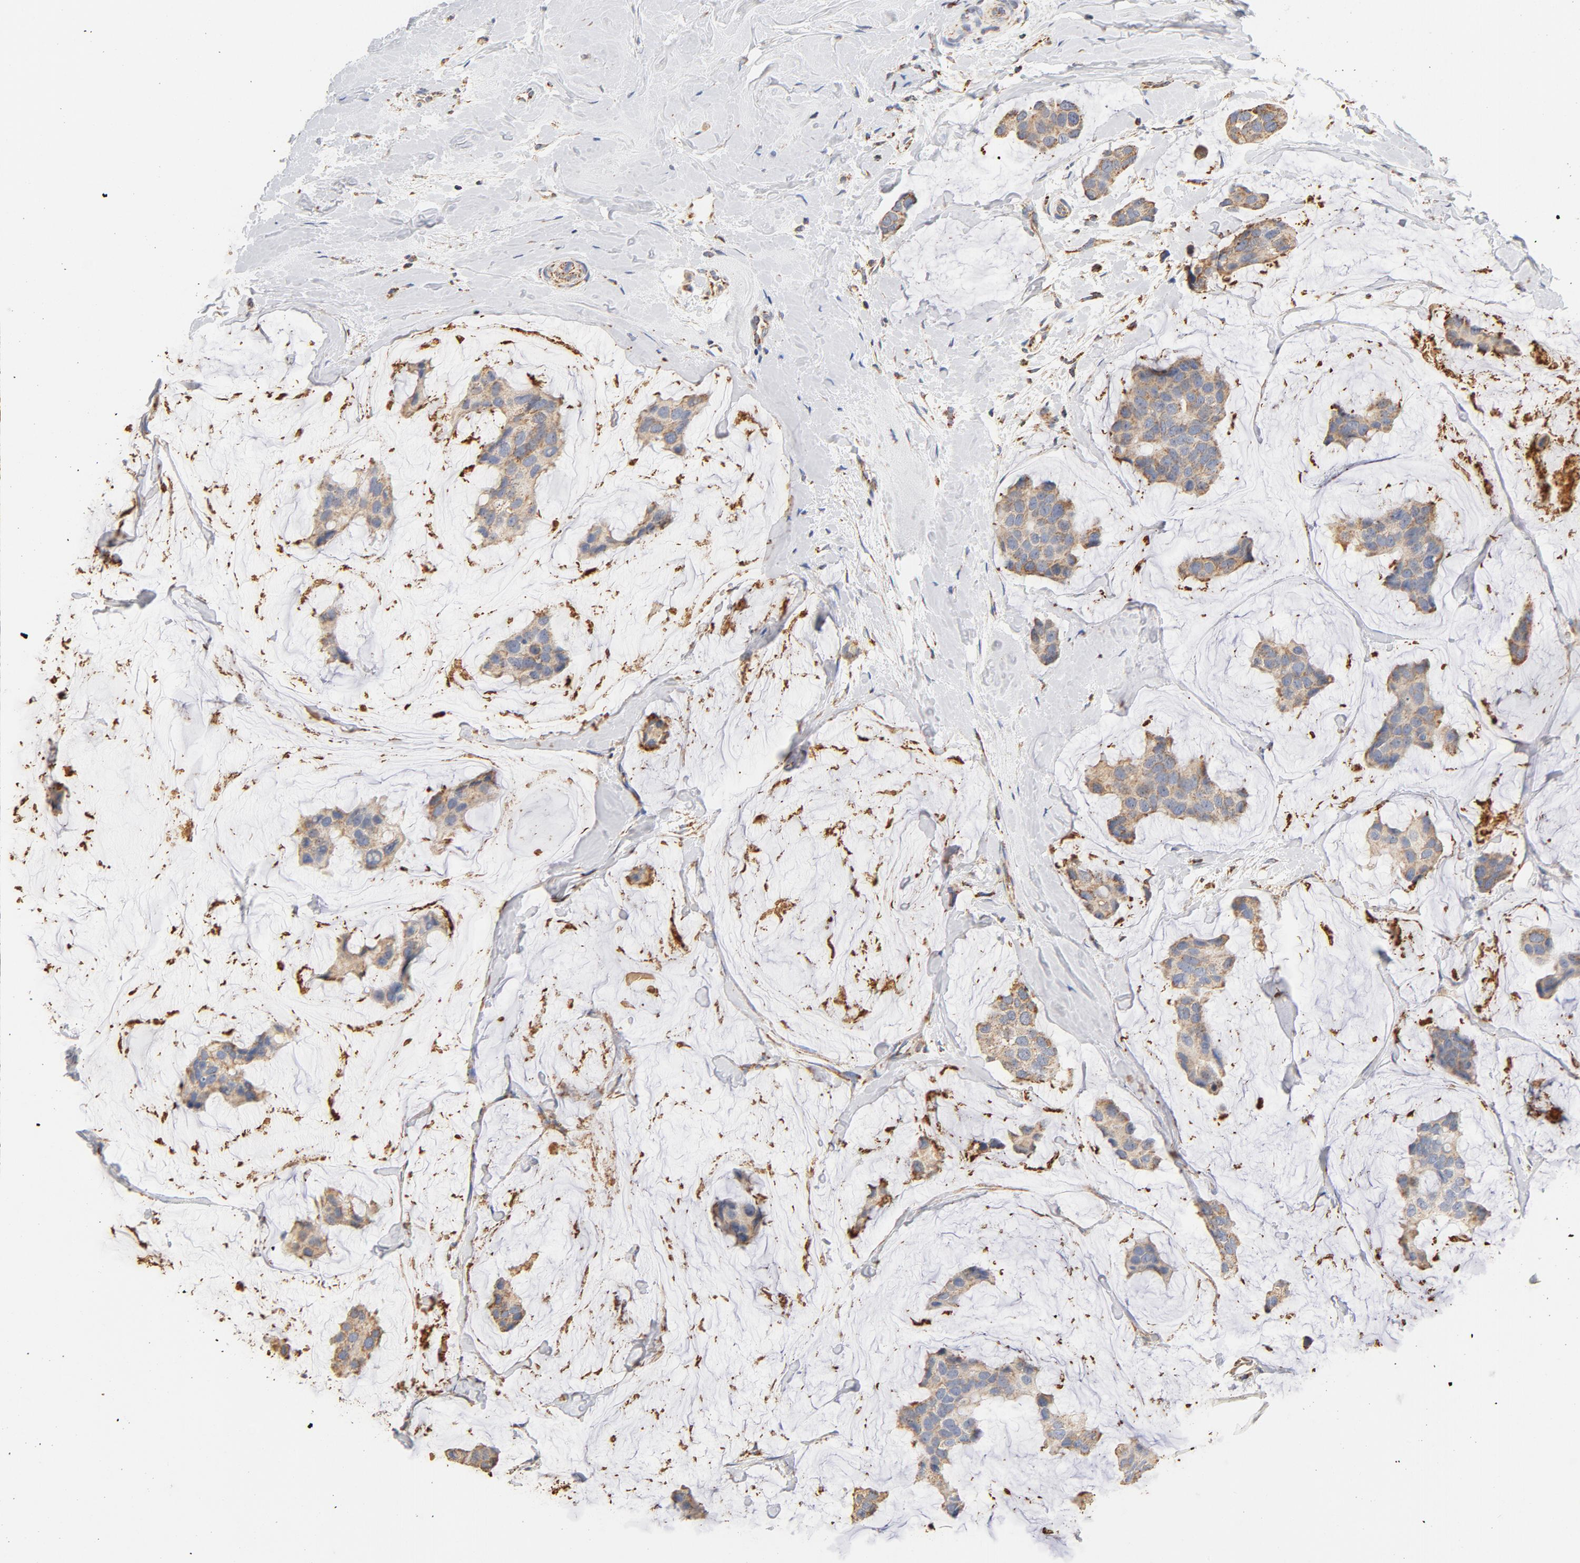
{"staining": {"intensity": "moderate", "quantity": ">75%", "location": "cytoplasmic/membranous"}, "tissue": "breast cancer", "cell_type": "Tumor cells", "image_type": "cancer", "snomed": [{"axis": "morphology", "description": "Normal tissue, NOS"}, {"axis": "morphology", "description": "Duct carcinoma"}, {"axis": "topography", "description": "Breast"}], "caption": "Immunohistochemical staining of human breast infiltrating ductal carcinoma reveals moderate cytoplasmic/membranous protein expression in approximately >75% of tumor cells.", "gene": "COX4I1", "patient": {"sex": "female", "age": 50}}